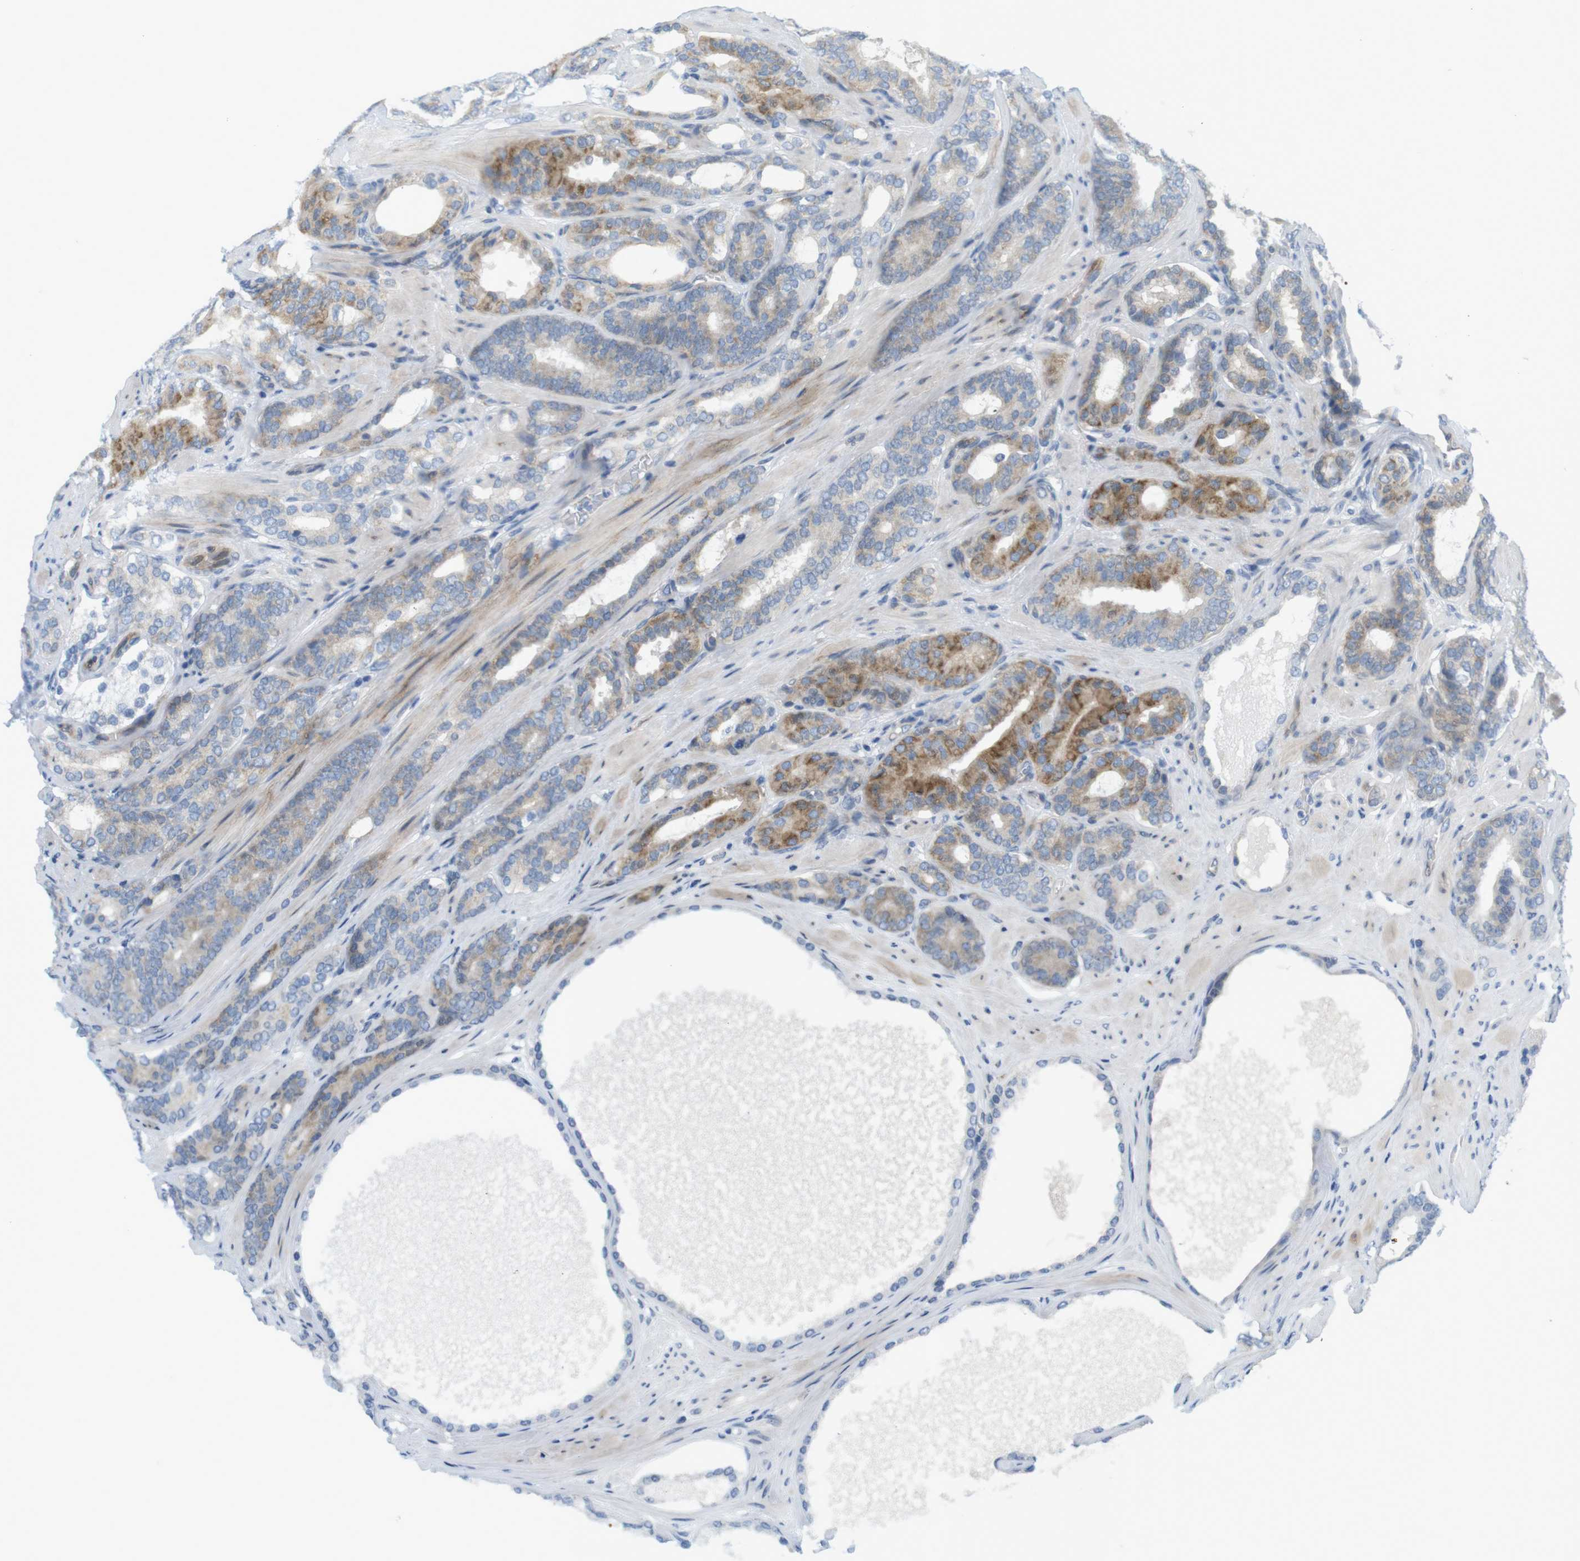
{"staining": {"intensity": "moderate", "quantity": "<25%", "location": "cytoplasmic/membranous"}, "tissue": "prostate cancer", "cell_type": "Tumor cells", "image_type": "cancer", "snomed": [{"axis": "morphology", "description": "Adenocarcinoma, Low grade"}, {"axis": "topography", "description": "Prostate"}], "caption": "Immunohistochemistry staining of prostate low-grade adenocarcinoma, which reveals low levels of moderate cytoplasmic/membranous staining in about <25% of tumor cells indicating moderate cytoplasmic/membranous protein staining. The staining was performed using DAB (3,3'-diaminobenzidine) (brown) for protein detection and nuclei were counterstained in hematoxylin (blue).", "gene": "GJC3", "patient": {"sex": "male", "age": 63}}